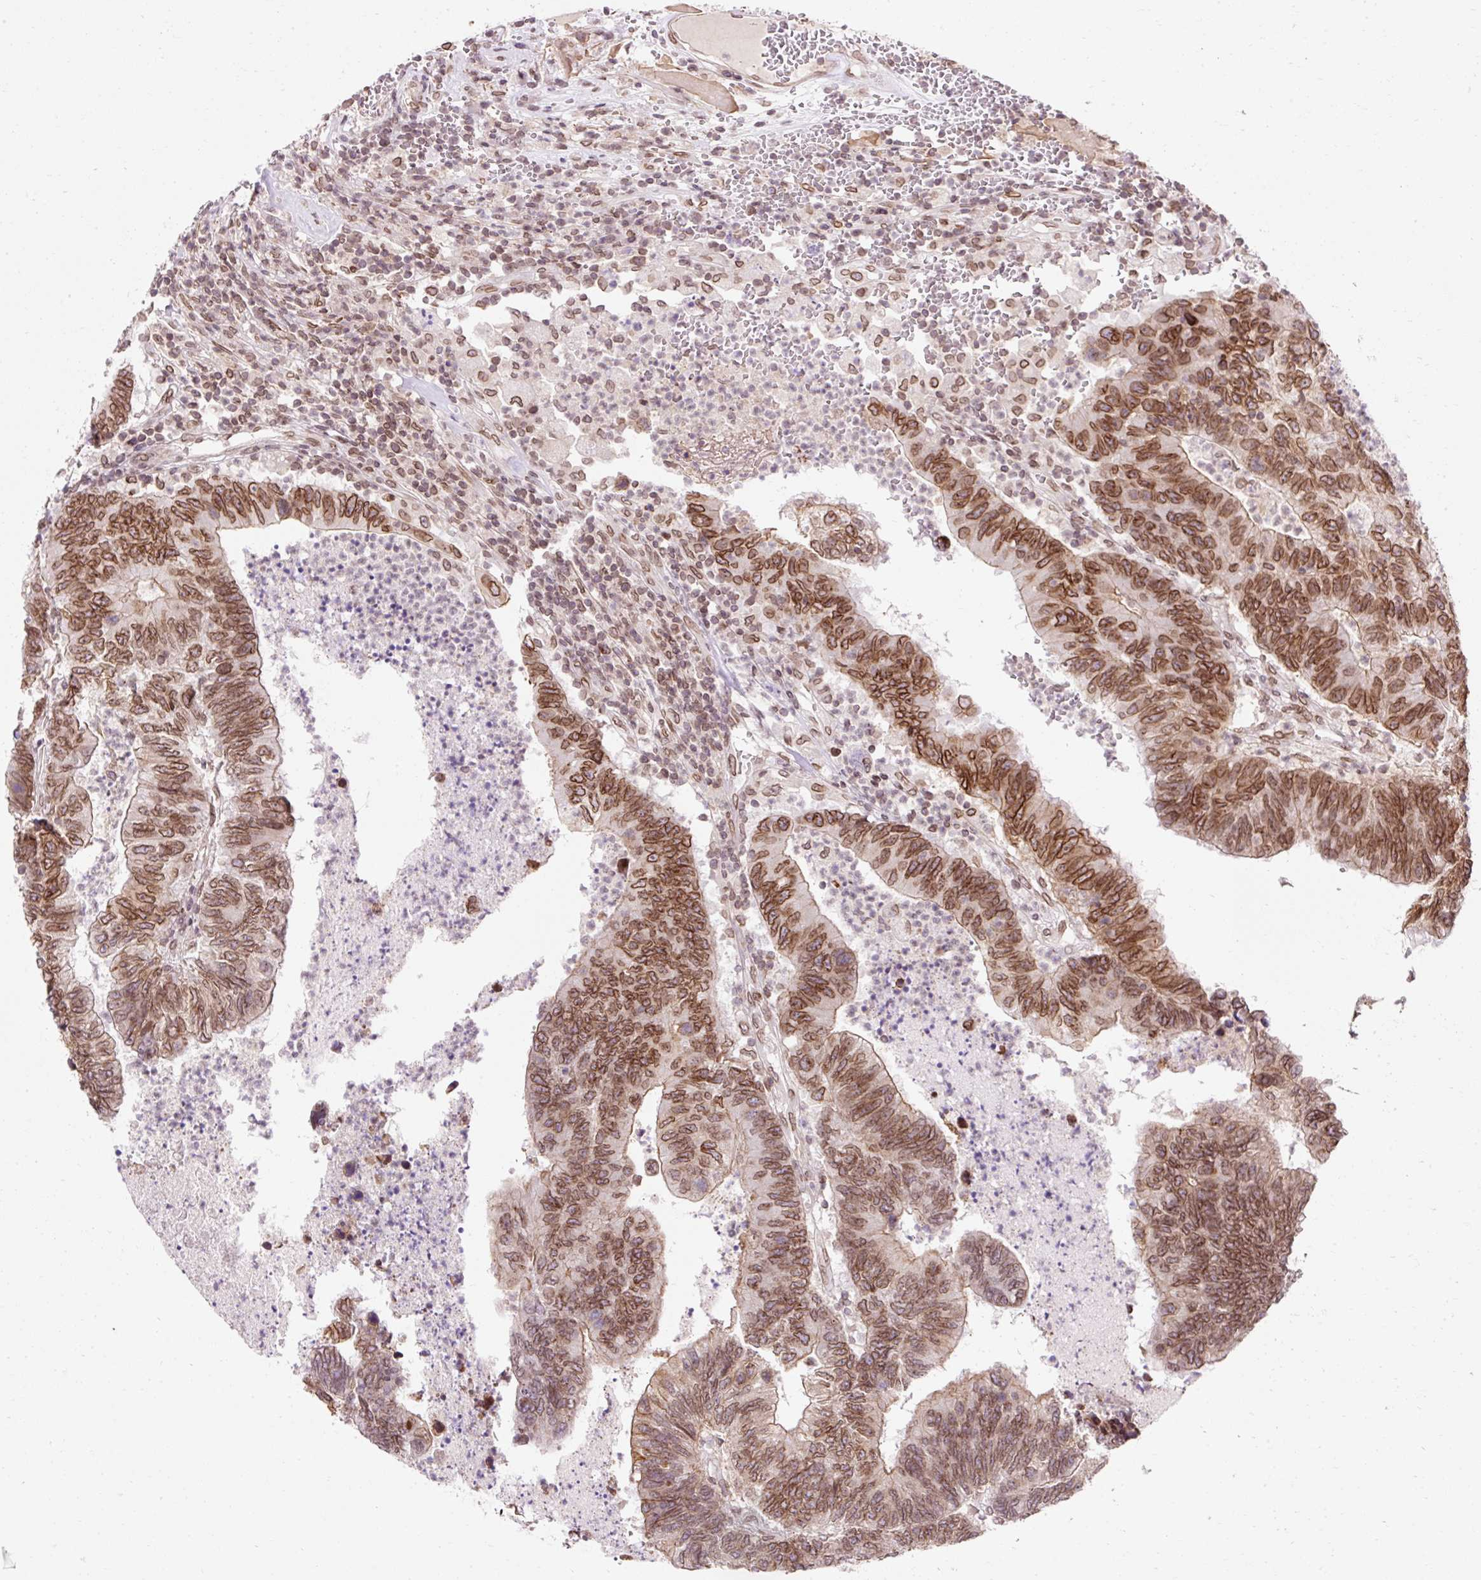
{"staining": {"intensity": "moderate", "quantity": ">75%", "location": "cytoplasmic/membranous,nuclear"}, "tissue": "colorectal cancer", "cell_type": "Tumor cells", "image_type": "cancer", "snomed": [{"axis": "morphology", "description": "Adenocarcinoma, NOS"}, {"axis": "topography", "description": "Colon"}], "caption": "Immunohistochemical staining of adenocarcinoma (colorectal) exhibits medium levels of moderate cytoplasmic/membranous and nuclear expression in about >75% of tumor cells. (Brightfield microscopy of DAB IHC at high magnification).", "gene": "ZNF610", "patient": {"sex": "female", "age": 48}}